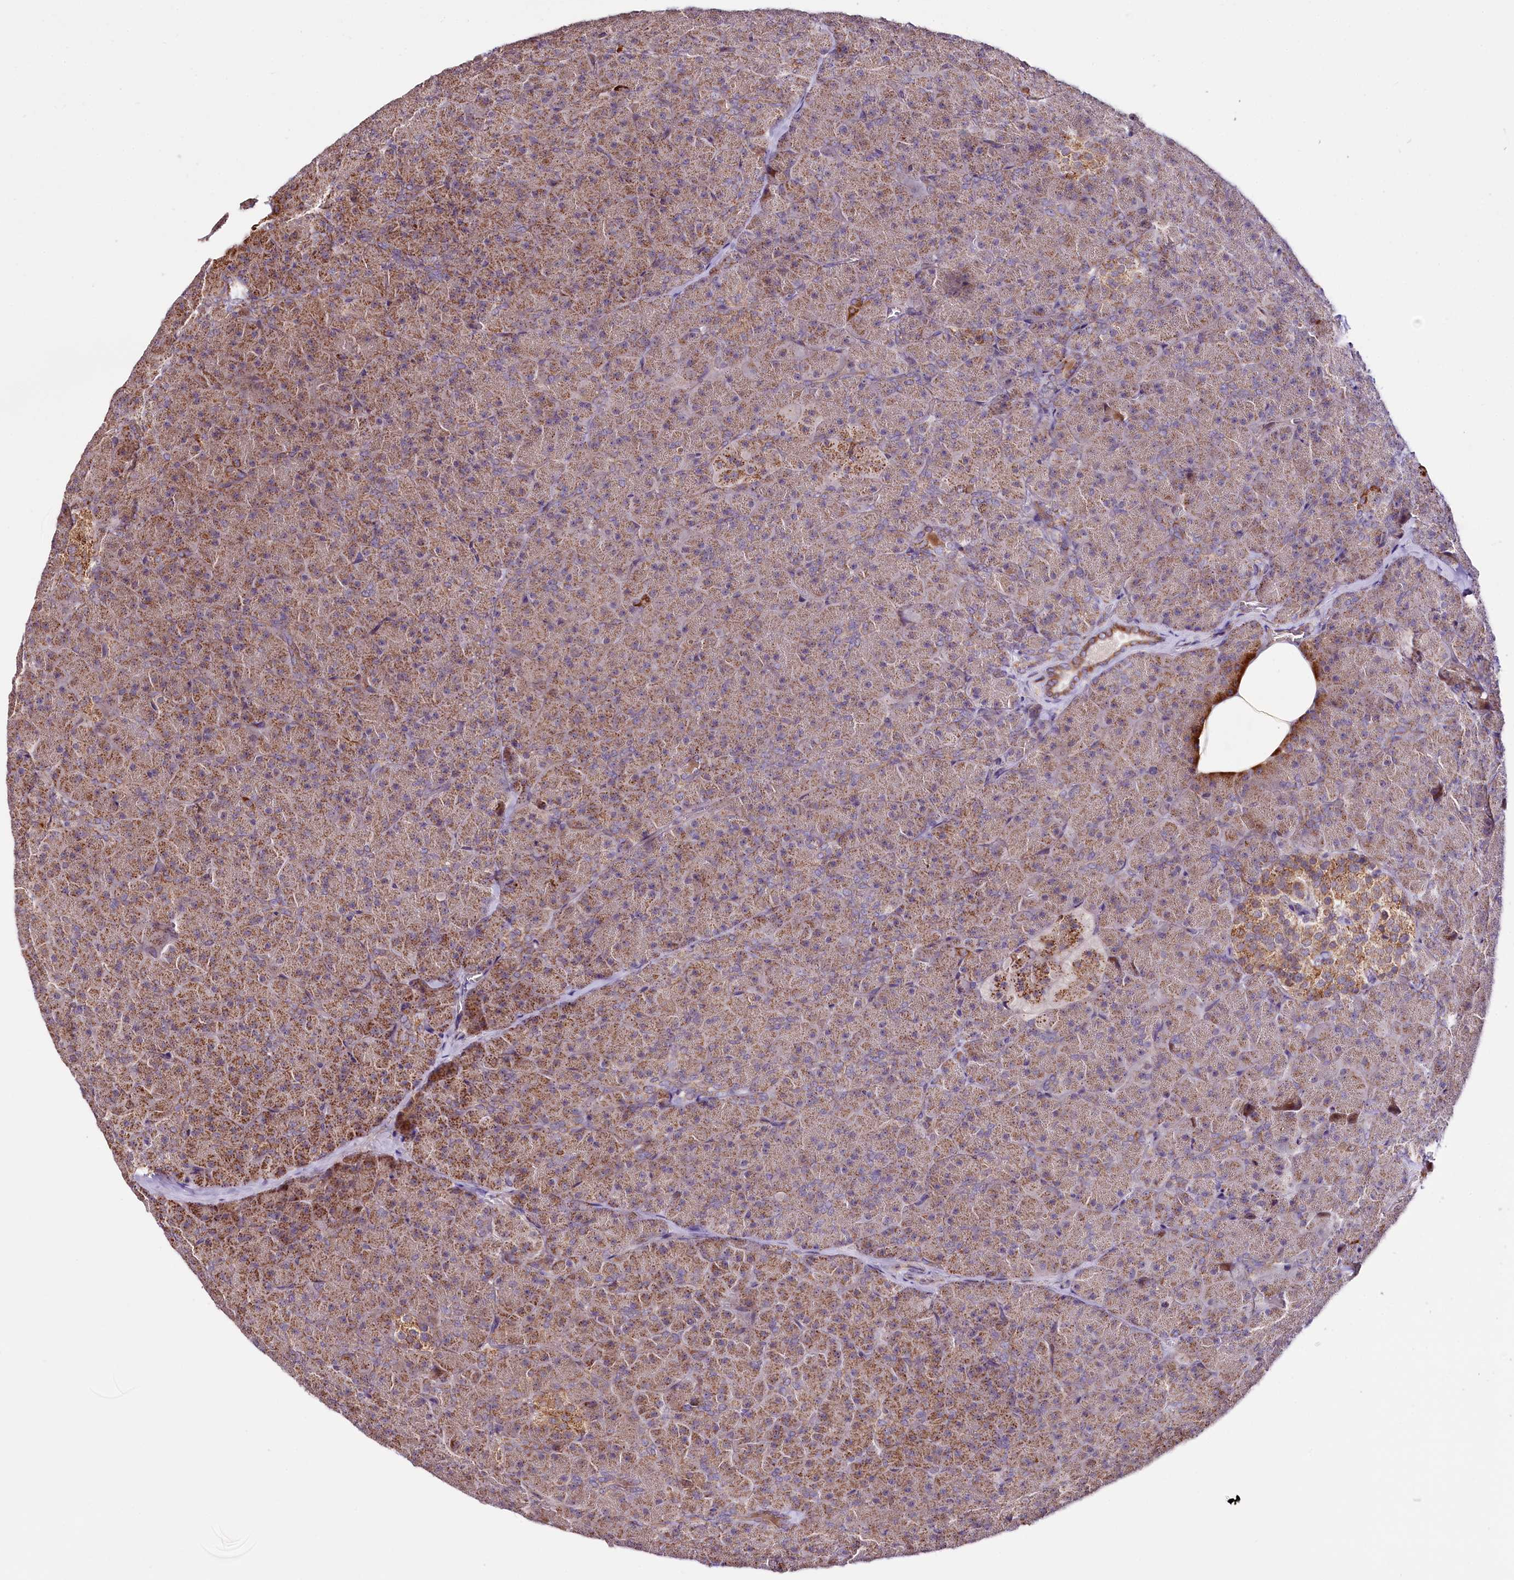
{"staining": {"intensity": "strong", "quantity": ">75%", "location": "cytoplasmic/membranous"}, "tissue": "pancreas", "cell_type": "Exocrine glandular cells", "image_type": "normal", "snomed": [{"axis": "morphology", "description": "Normal tissue, NOS"}, {"axis": "topography", "description": "Pancreas"}], "caption": "A high-resolution histopathology image shows immunohistochemistry (IHC) staining of benign pancreas, which displays strong cytoplasmic/membranous positivity in approximately >75% of exocrine glandular cells.", "gene": "ST7", "patient": {"sex": "male", "age": 36}}